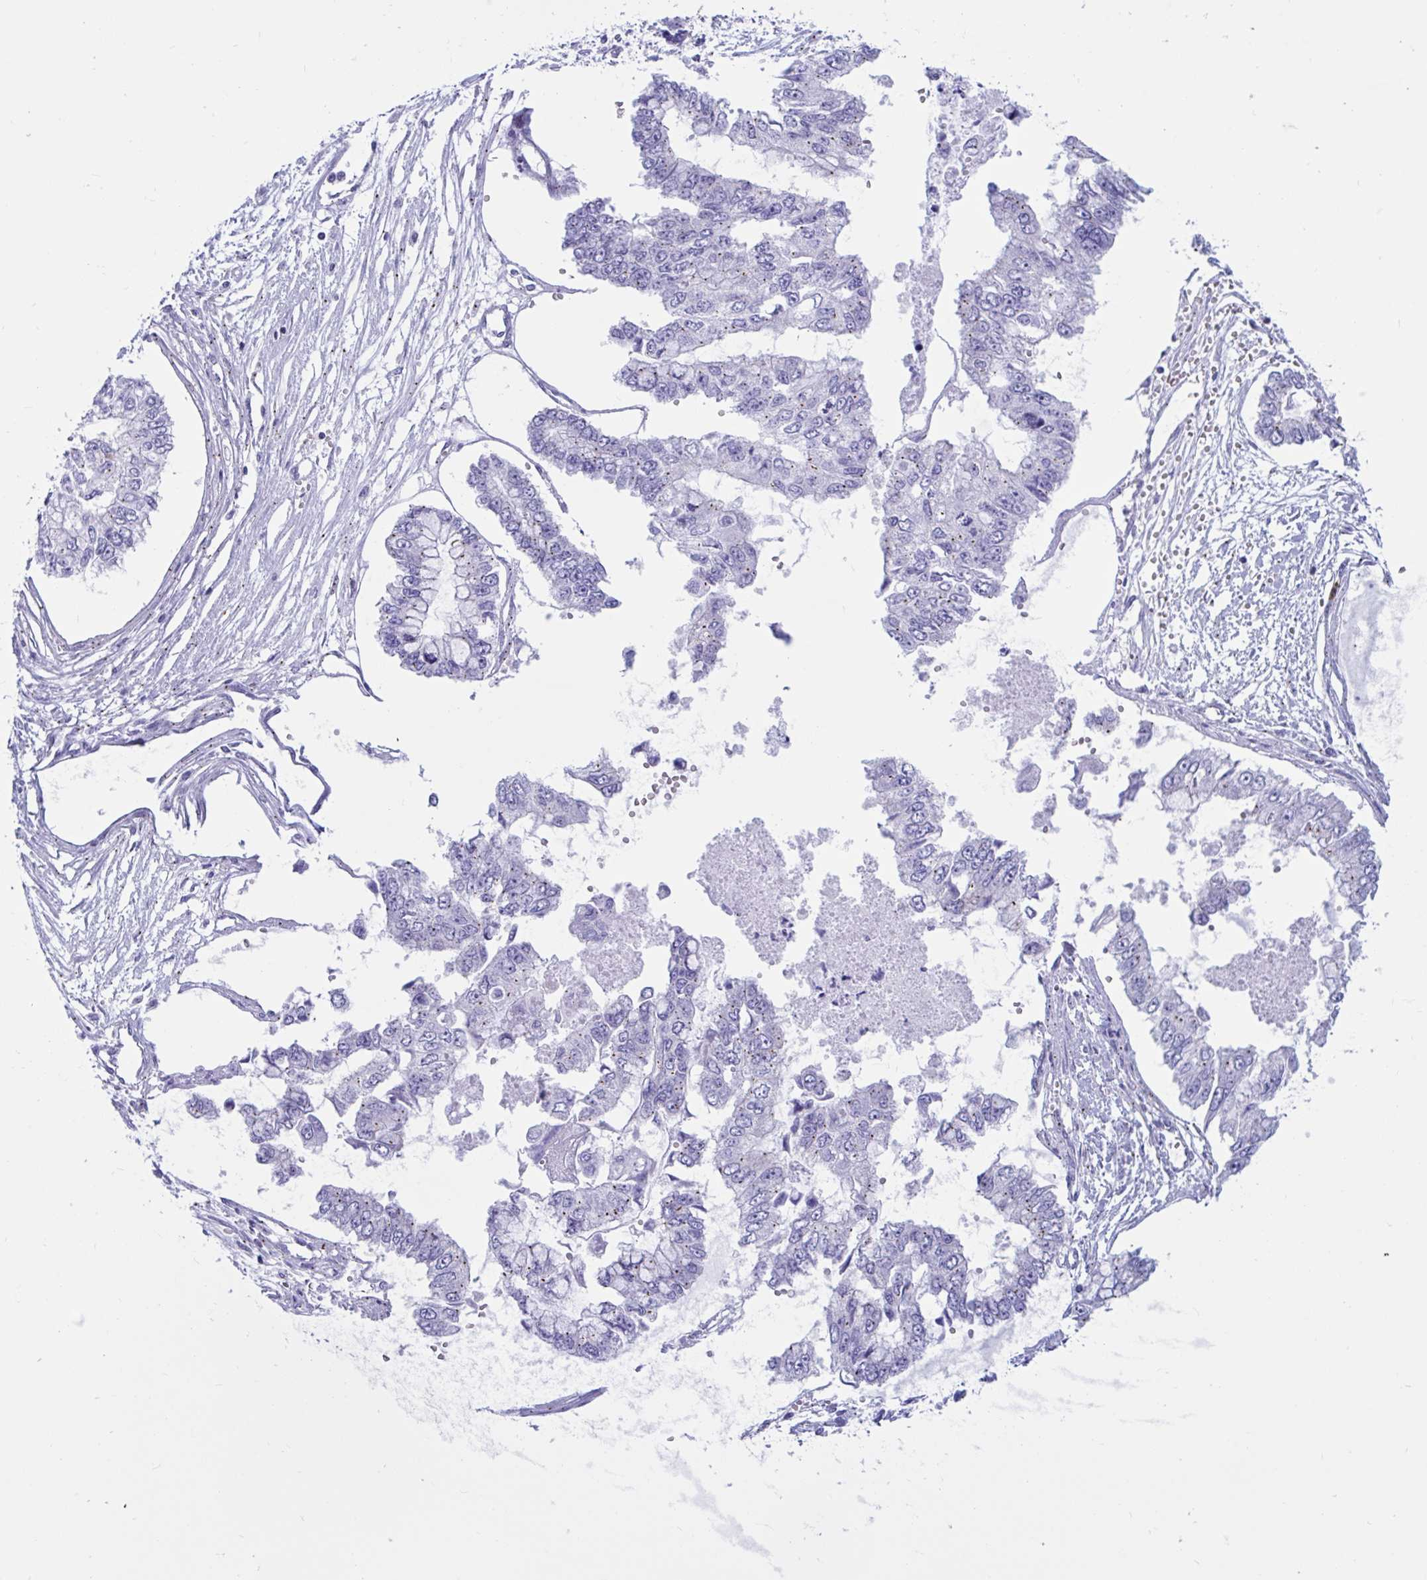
{"staining": {"intensity": "weak", "quantity": "25%-75%", "location": "cytoplasmic/membranous"}, "tissue": "ovarian cancer", "cell_type": "Tumor cells", "image_type": "cancer", "snomed": [{"axis": "morphology", "description": "Cystadenocarcinoma, mucinous, NOS"}, {"axis": "topography", "description": "Ovary"}], "caption": "Weak cytoplasmic/membranous protein positivity is present in about 25%-75% of tumor cells in ovarian cancer.", "gene": "RNASE3", "patient": {"sex": "female", "age": 72}}